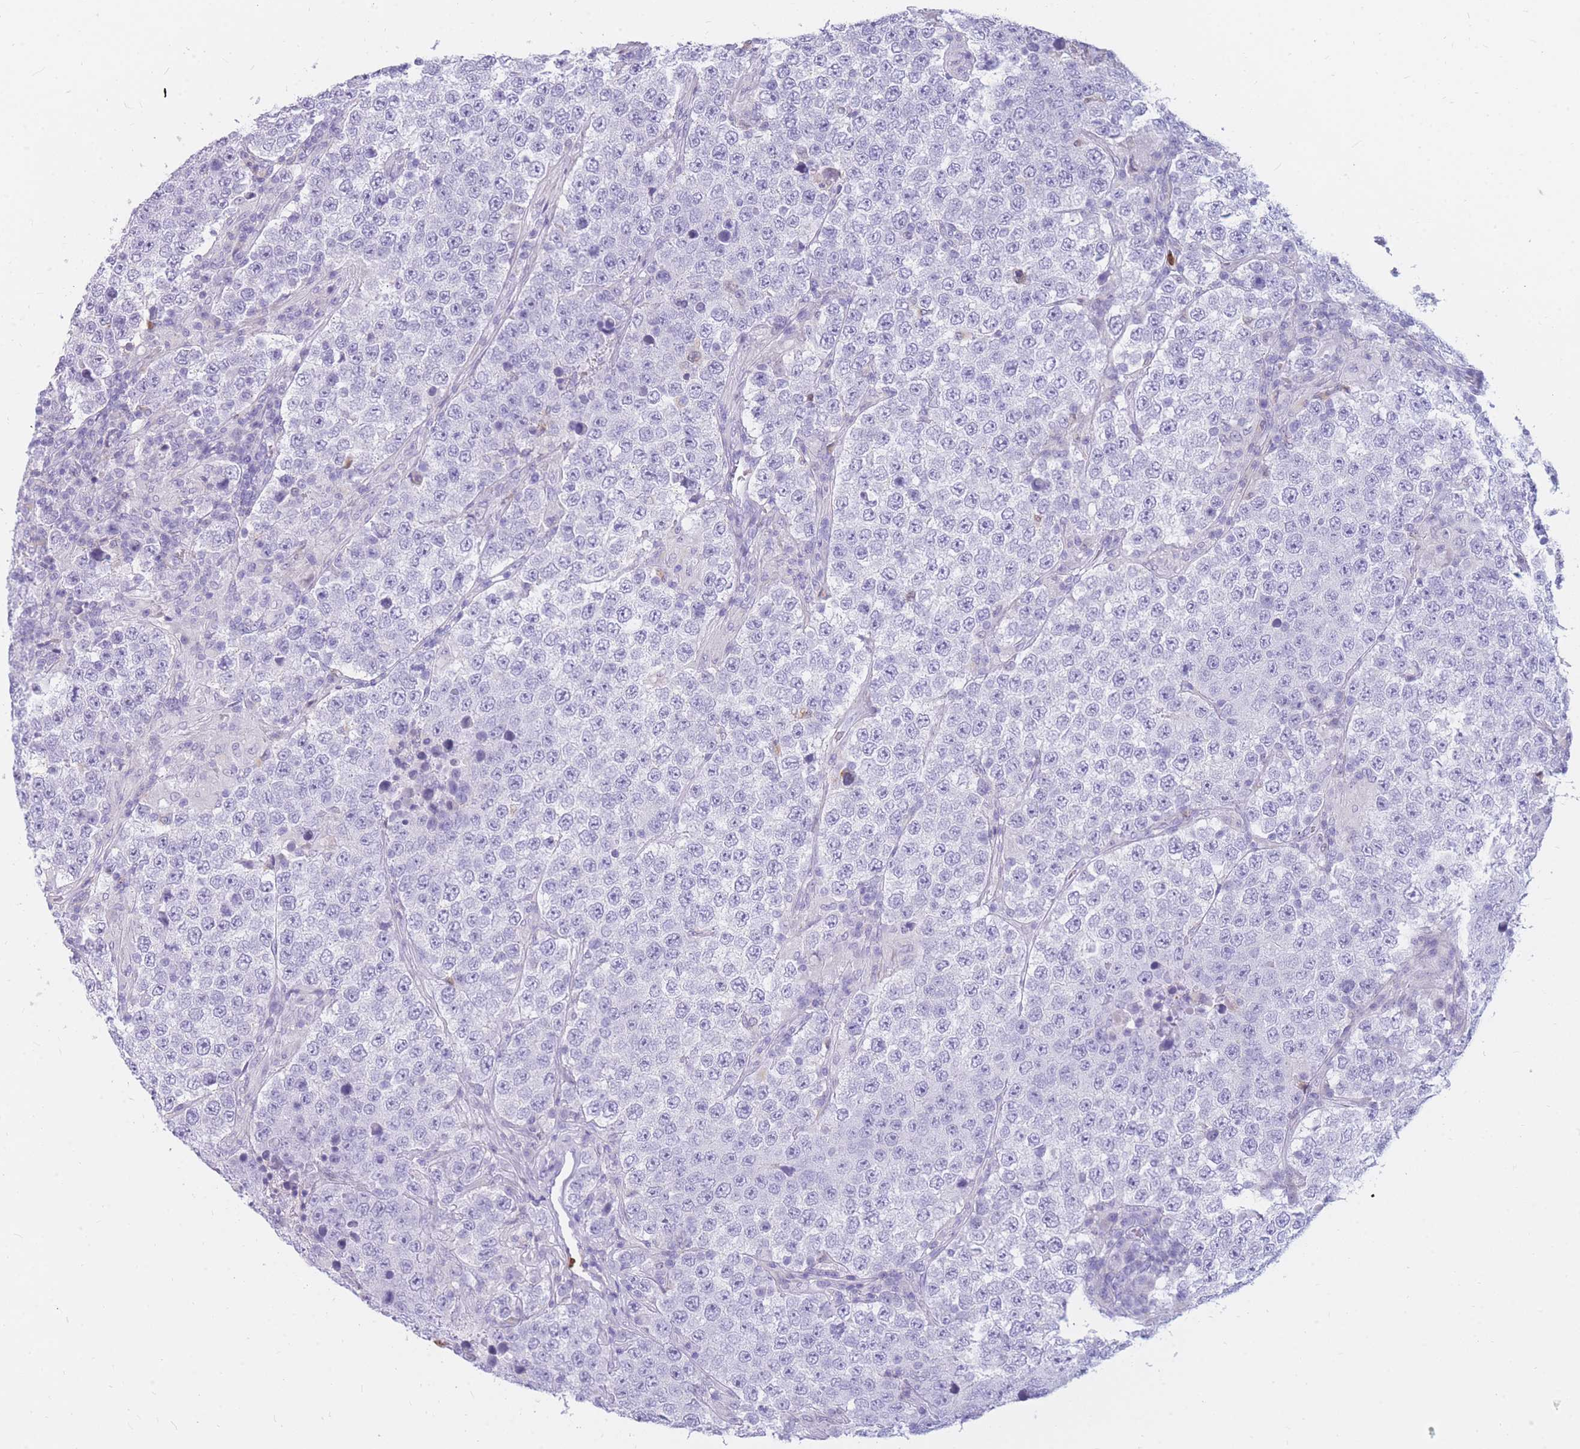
{"staining": {"intensity": "negative", "quantity": "none", "location": "none"}, "tissue": "testis cancer", "cell_type": "Tumor cells", "image_type": "cancer", "snomed": [{"axis": "morphology", "description": "Normal tissue, NOS"}, {"axis": "morphology", "description": "Urothelial carcinoma, High grade"}, {"axis": "morphology", "description": "Seminoma, NOS"}, {"axis": "morphology", "description": "Carcinoma, Embryonal, NOS"}, {"axis": "topography", "description": "Urinary bladder"}, {"axis": "topography", "description": "Testis"}], "caption": "DAB immunohistochemical staining of testis seminoma demonstrates no significant staining in tumor cells.", "gene": "TPSAB1", "patient": {"sex": "male", "age": 41}}